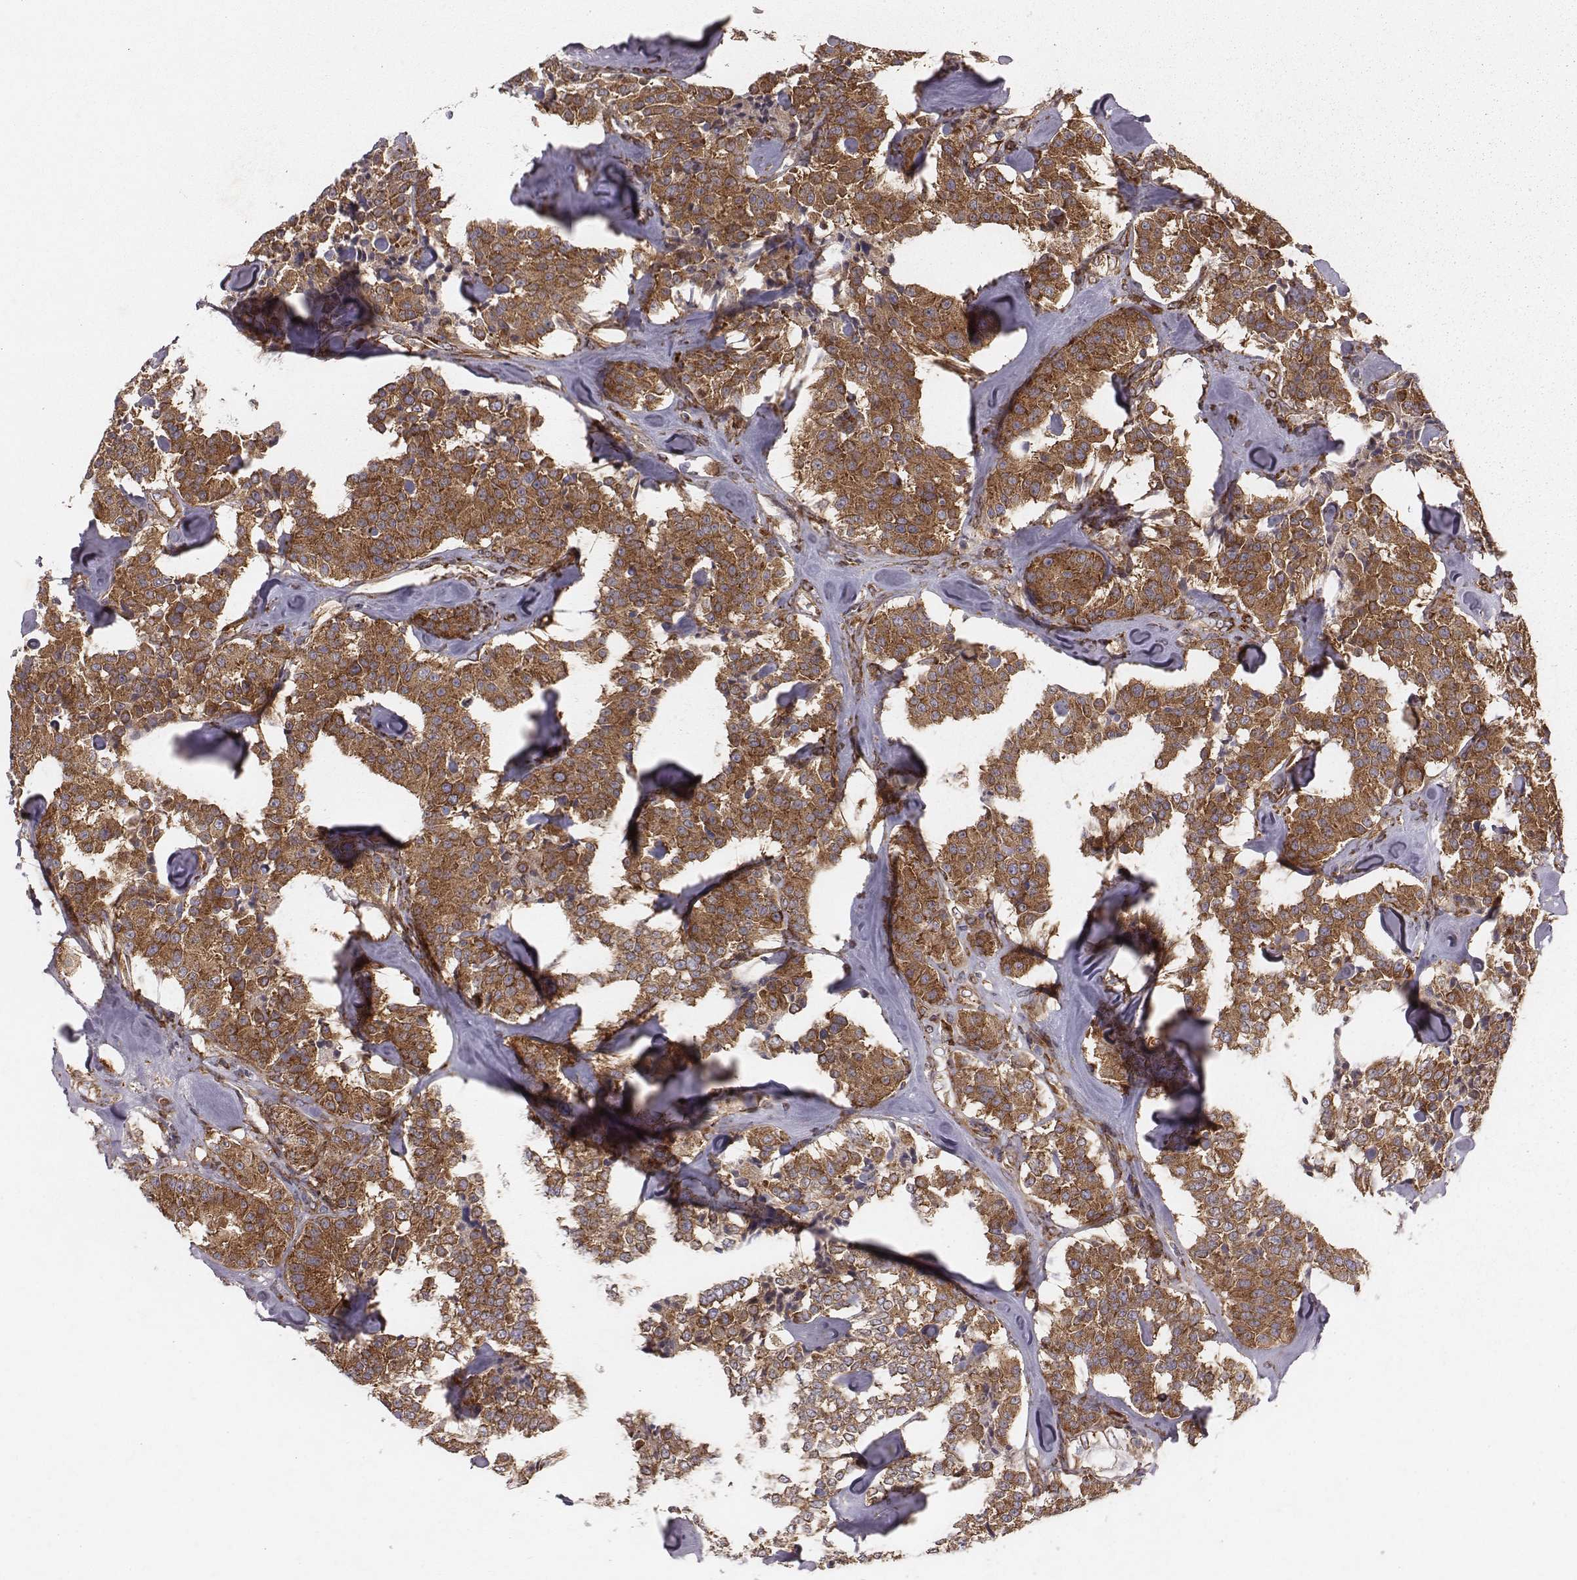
{"staining": {"intensity": "moderate", "quantity": ">75%", "location": "cytoplasmic/membranous"}, "tissue": "carcinoid", "cell_type": "Tumor cells", "image_type": "cancer", "snomed": [{"axis": "morphology", "description": "Carcinoid, malignant, NOS"}, {"axis": "topography", "description": "Pancreas"}], "caption": "High-magnification brightfield microscopy of carcinoid (malignant) stained with DAB (brown) and counterstained with hematoxylin (blue). tumor cells exhibit moderate cytoplasmic/membranous positivity is identified in about>75% of cells.", "gene": "TXLNA", "patient": {"sex": "male", "age": 41}}